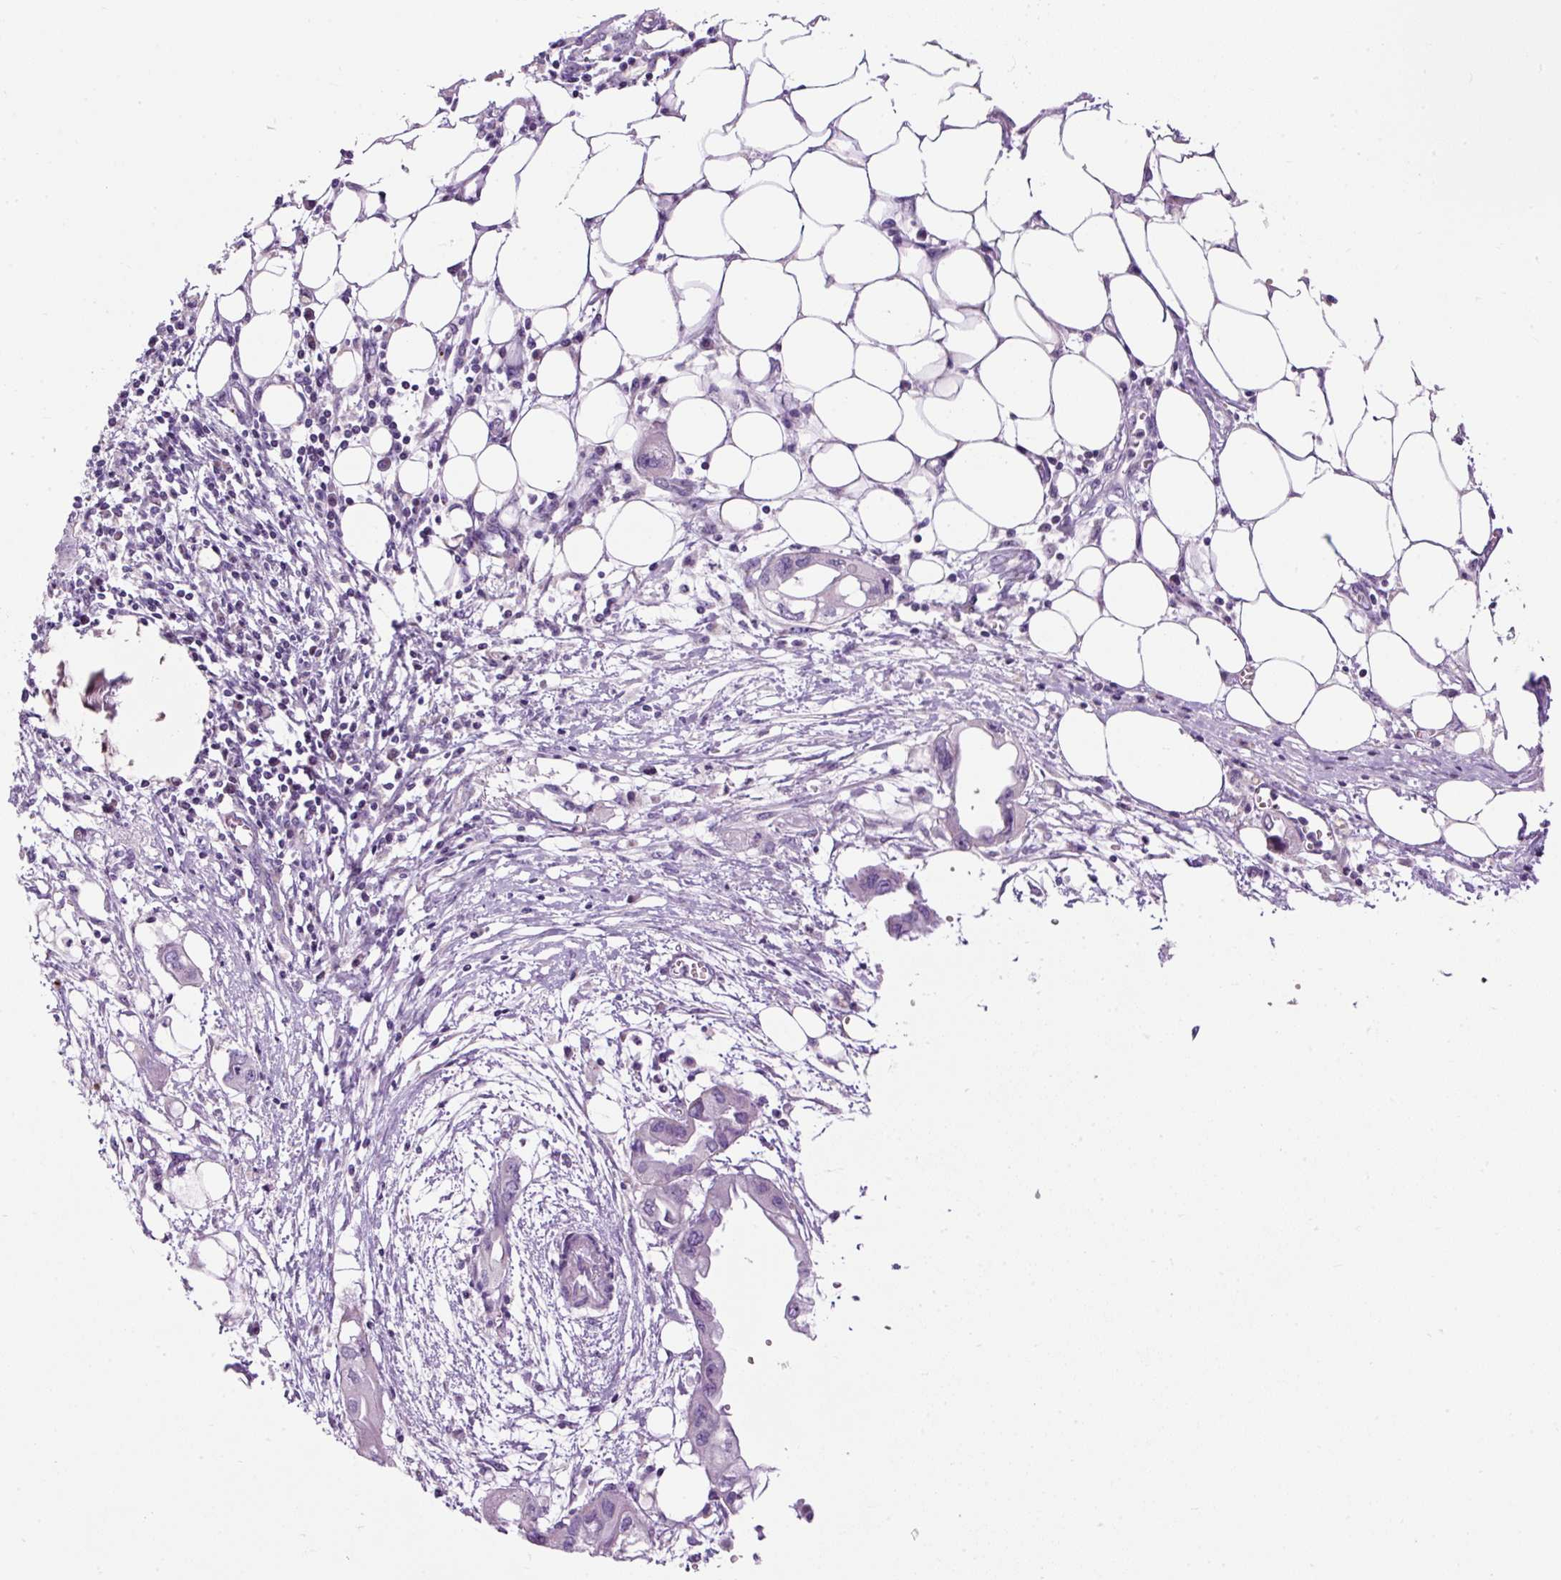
{"staining": {"intensity": "negative", "quantity": "none", "location": "none"}, "tissue": "endometrial cancer", "cell_type": "Tumor cells", "image_type": "cancer", "snomed": [{"axis": "morphology", "description": "Adenocarcinoma, NOS"}, {"axis": "morphology", "description": "Adenocarcinoma, metastatic, NOS"}, {"axis": "topography", "description": "Adipose tissue"}, {"axis": "topography", "description": "Endometrium"}], "caption": "Tumor cells show no significant protein expression in metastatic adenocarcinoma (endometrial).", "gene": "FMC1", "patient": {"sex": "female", "age": 67}}